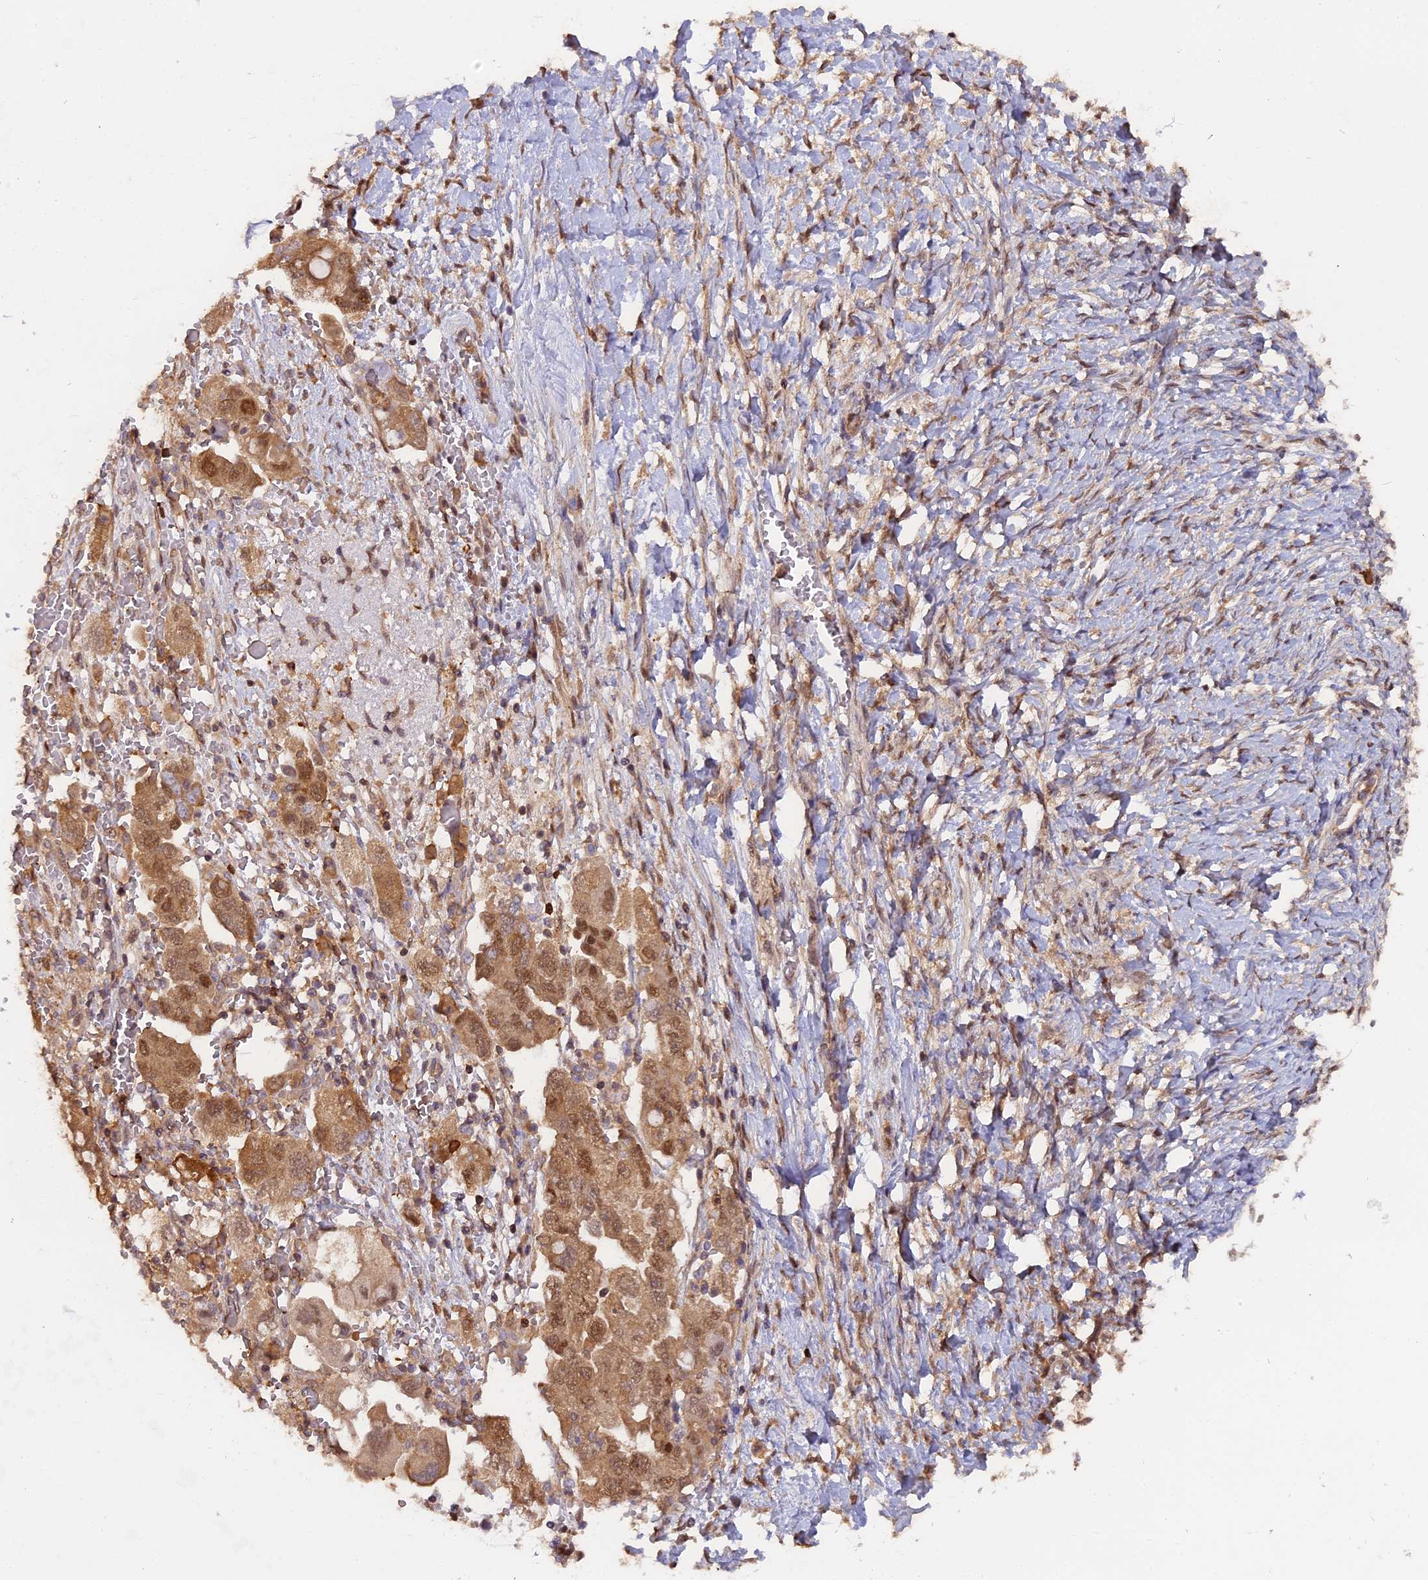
{"staining": {"intensity": "moderate", "quantity": ">75%", "location": "cytoplasmic/membranous,nuclear"}, "tissue": "ovarian cancer", "cell_type": "Tumor cells", "image_type": "cancer", "snomed": [{"axis": "morphology", "description": "Carcinoma, NOS"}, {"axis": "morphology", "description": "Cystadenocarcinoma, serous, NOS"}, {"axis": "topography", "description": "Ovary"}], "caption": "Brown immunohistochemical staining in human serous cystadenocarcinoma (ovarian) exhibits moderate cytoplasmic/membranous and nuclear staining in about >75% of tumor cells. Nuclei are stained in blue.", "gene": "FAM118B", "patient": {"sex": "female", "age": 69}}